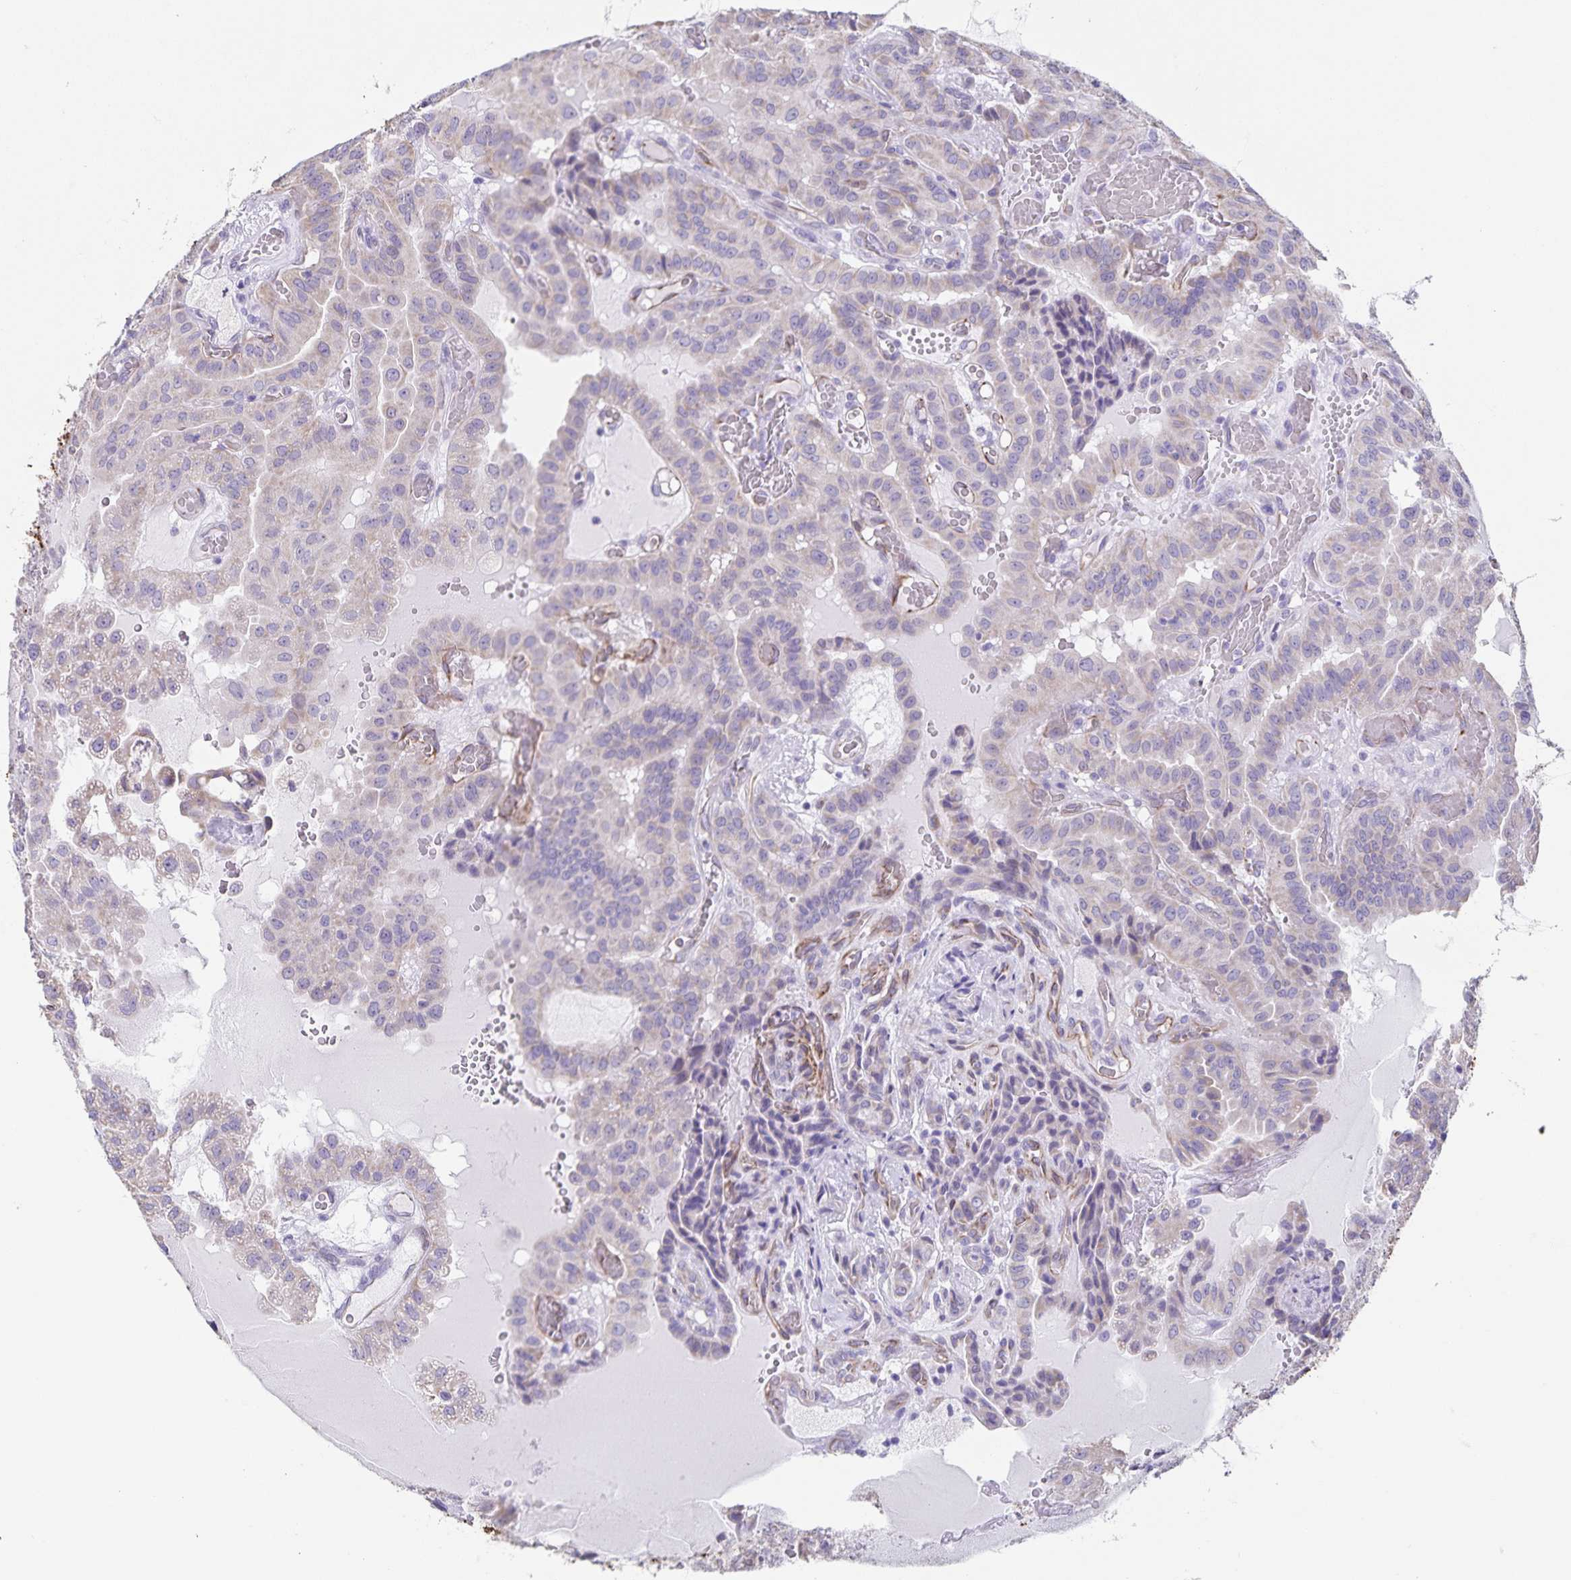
{"staining": {"intensity": "negative", "quantity": "none", "location": "none"}, "tissue": "thyroid cancer", "cell_type": "Tumor cells", "image_type": "cancer", "snomed": [{"axis": "morphology", "description": "Papillary adenocarcinoma, NOS"}, {"axis": "morphology", "description": "Papillary adenoma metastatic"}, {"axis": "topography", "description": "Thyroid gland"}], "caption": "Immunohistochemistry image of human papillary adenocarcinoma (thyroid) stained for a protein (brown), which reveals no expression in tumor cells. (DAB immunohistochemistry, high magnification).", "gene": "SYNM", "patient": {"sex": "male", "age": 87}}